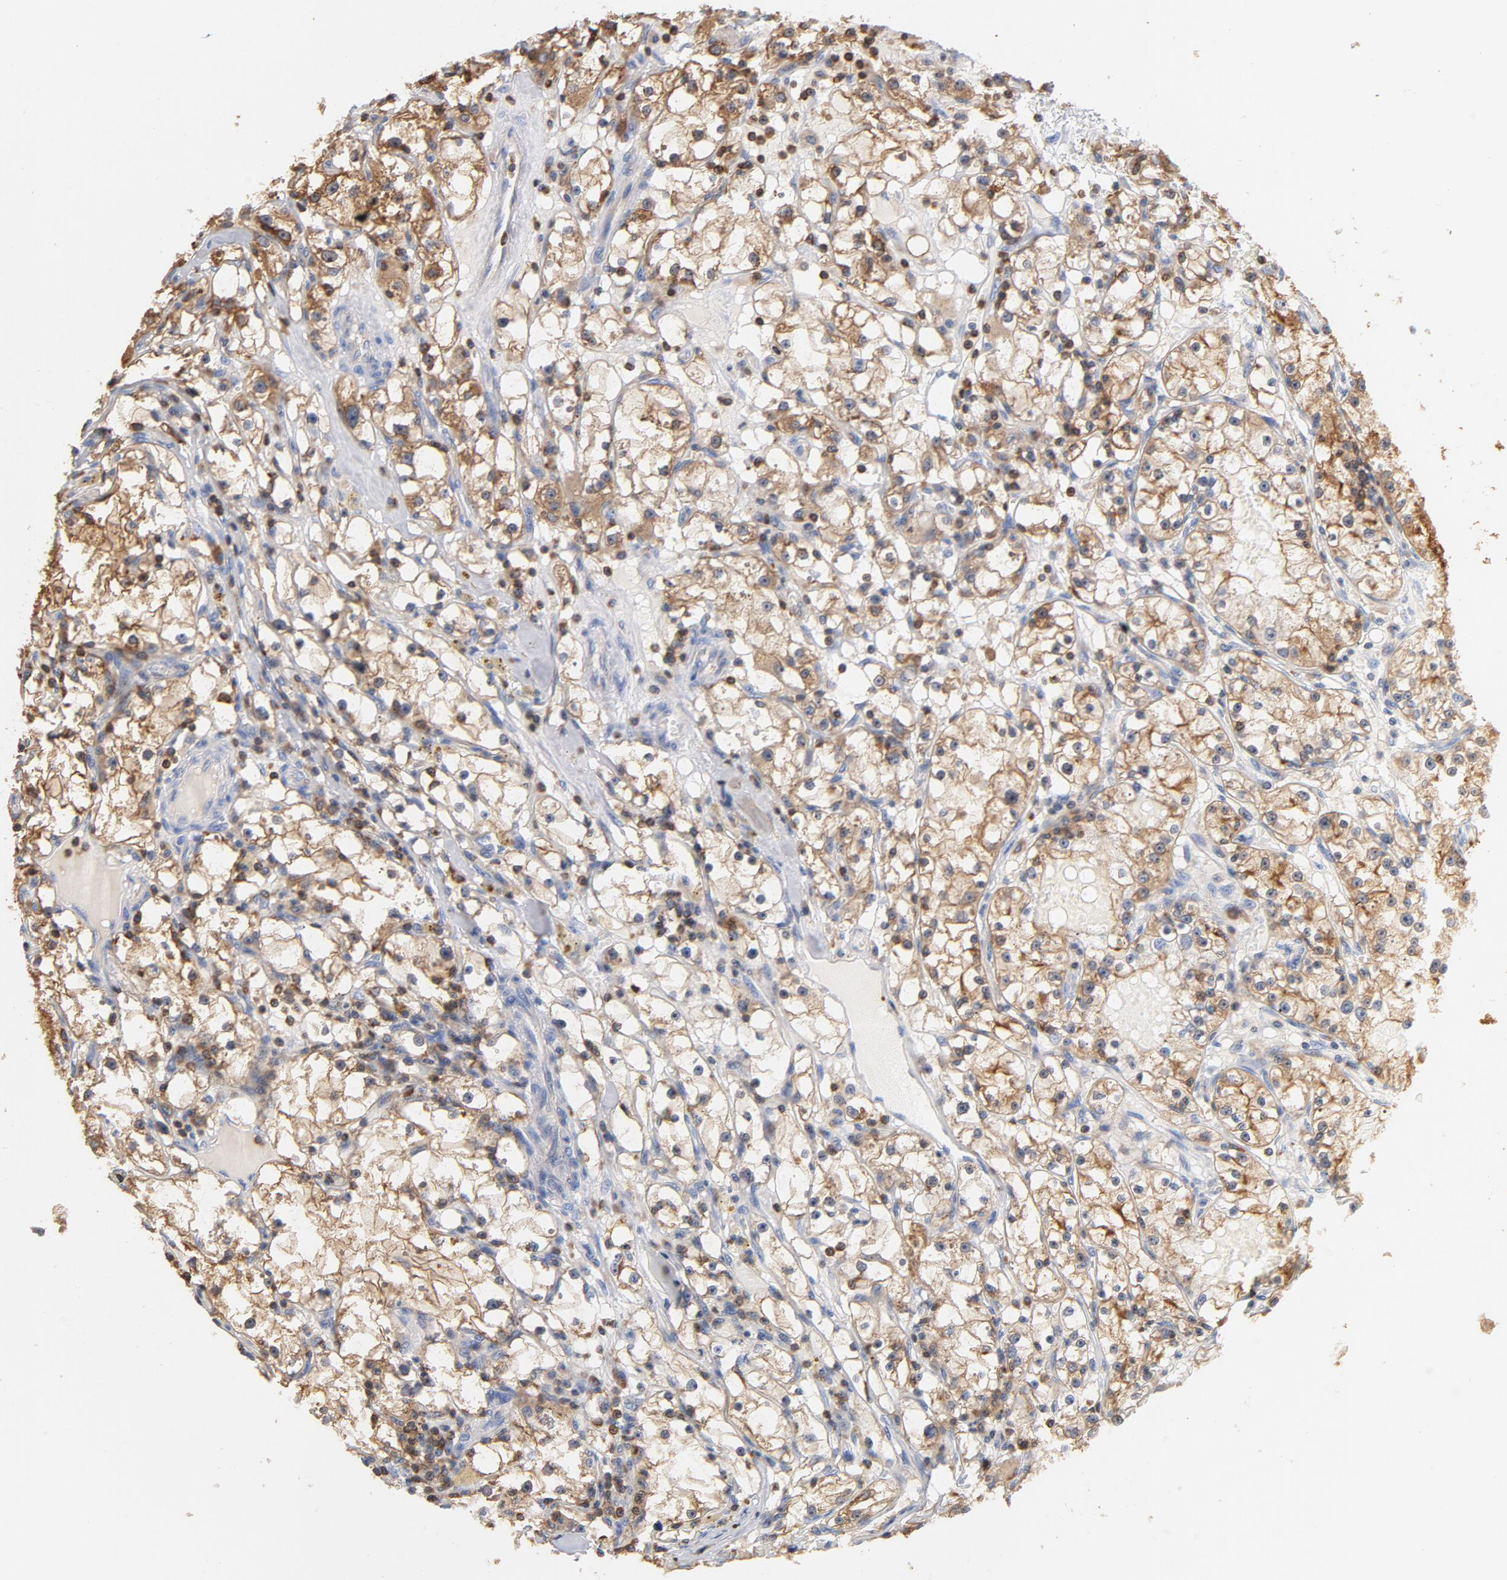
{"staining": {"intensity": "weak", "quantity": "25%-75%", "location": "cytoplasmic/membranous"}, "tissue": "renal cancer", "cell_type": "Tumor cells", "image_type": "cancer", "snomed": [{"axis": "morphology", "description": "Adenocarcinoma, NOS"}, {"axis": "topography", "description": "Kidney"}], "caption": "About 25%-75% of tumor cells in renal cancer (adenocarcinoma) demonstrate weak cytoplasmic/membranous protein staining as visualized by brown immunohistochemical staining.", "gene": "EZR", "patient": {"sex": "male", "age": 56}}